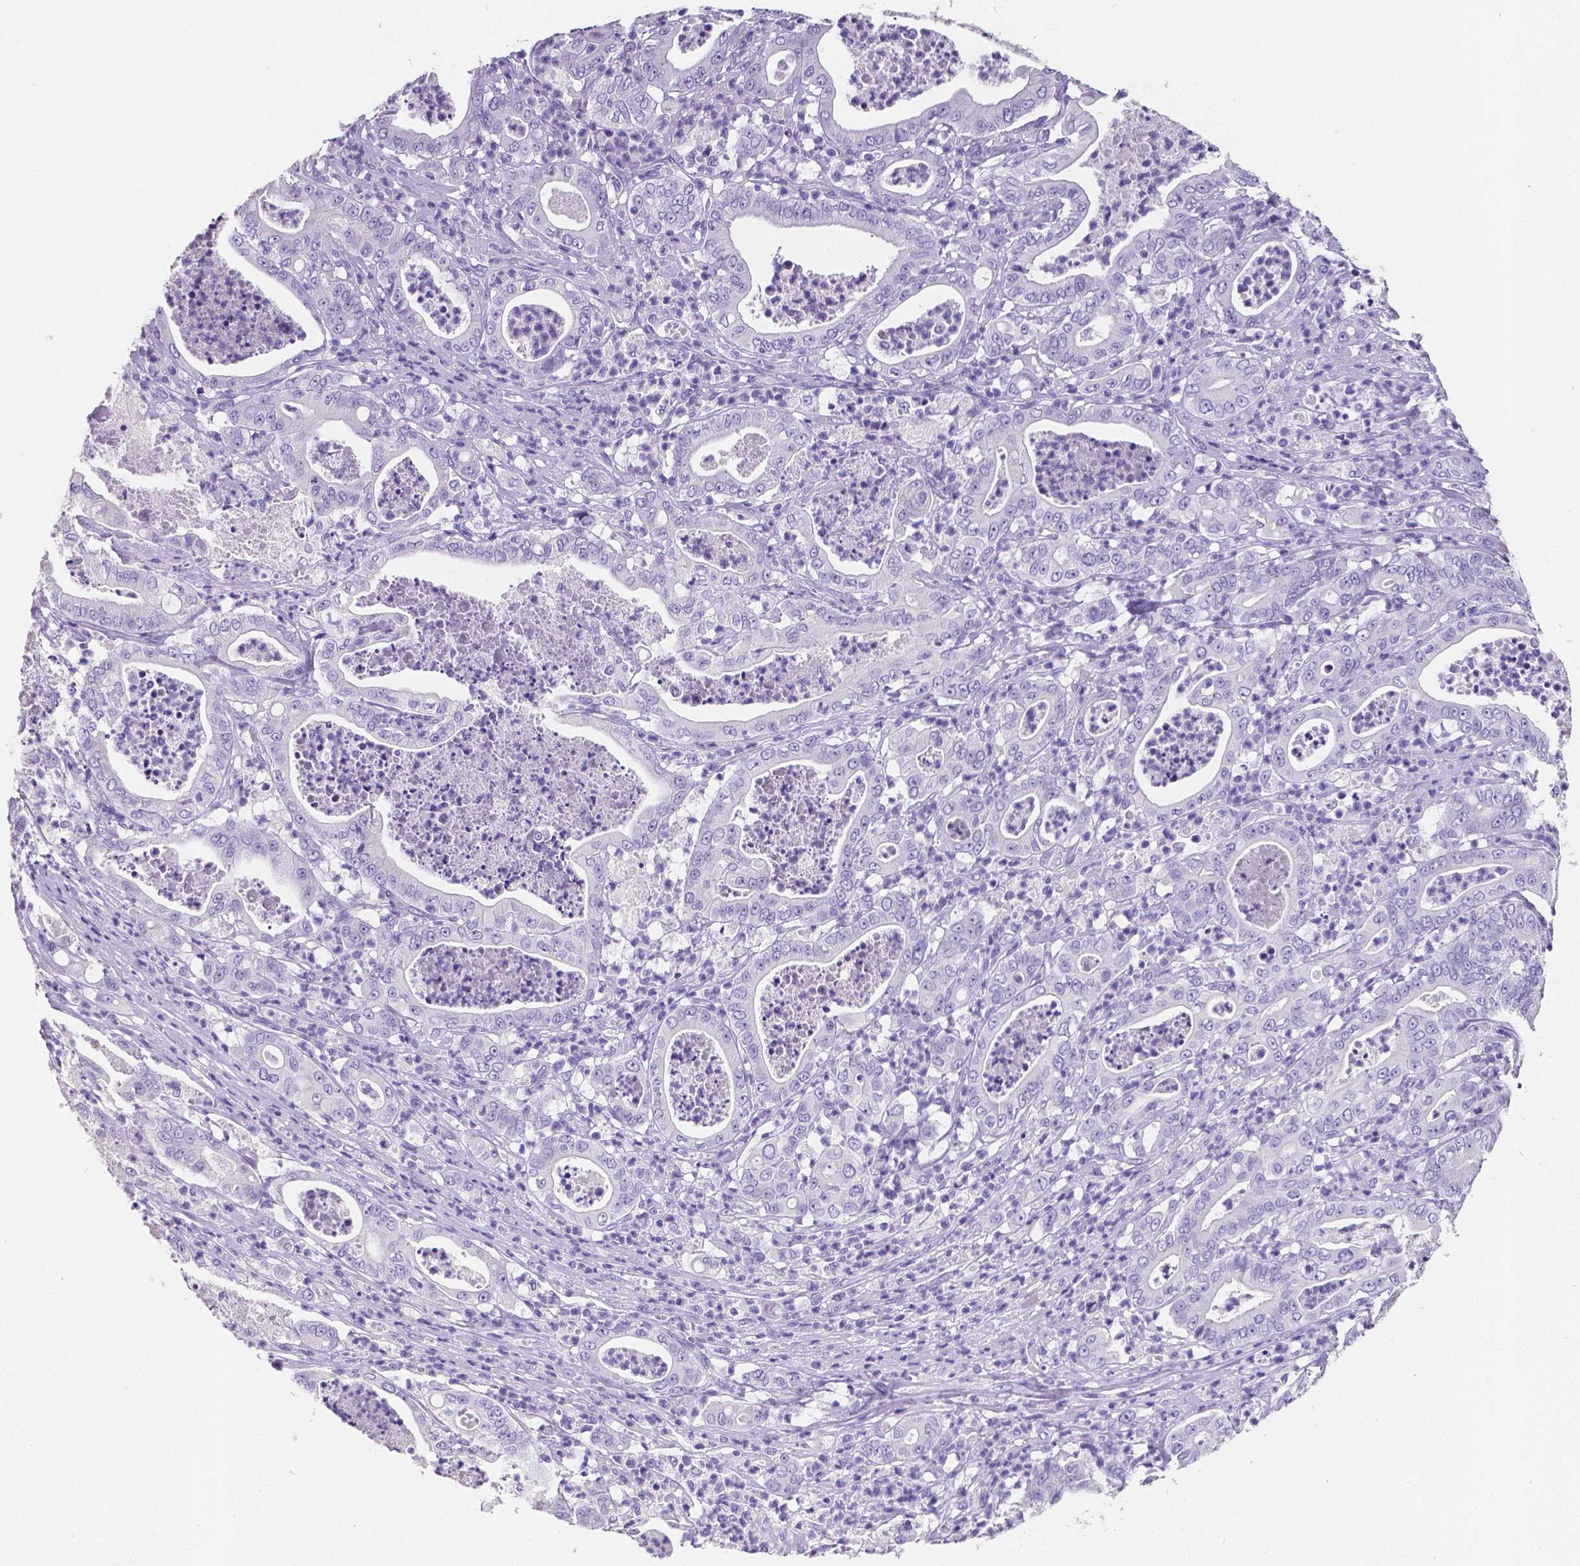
{"staining": {"intensity": "negative", "quantity": "none", "location": "none"}, "tissue": "pancreatic cancer", "cell_type": "Tumor cells", "image_type": "cancer", "snomed": [{"axis": "morphology", "description": "Adenocarcinoma, NOS"}, {"axis": "topography", "description": "Pancreas"}], "caption": "This is a histopathology image of immunohistochemistry (IHC) staining of adenocarcinoma (pancreatic), which shows no positivity in tumor cells. (Stains: DAB (3,3'-diaminobenzidine) IHC with hematoxylin counter stain, Microscopy: brightfield microscopy at high magnification).", "gene": "SATB2", "patient": {"sex": "male", "age": 71}}